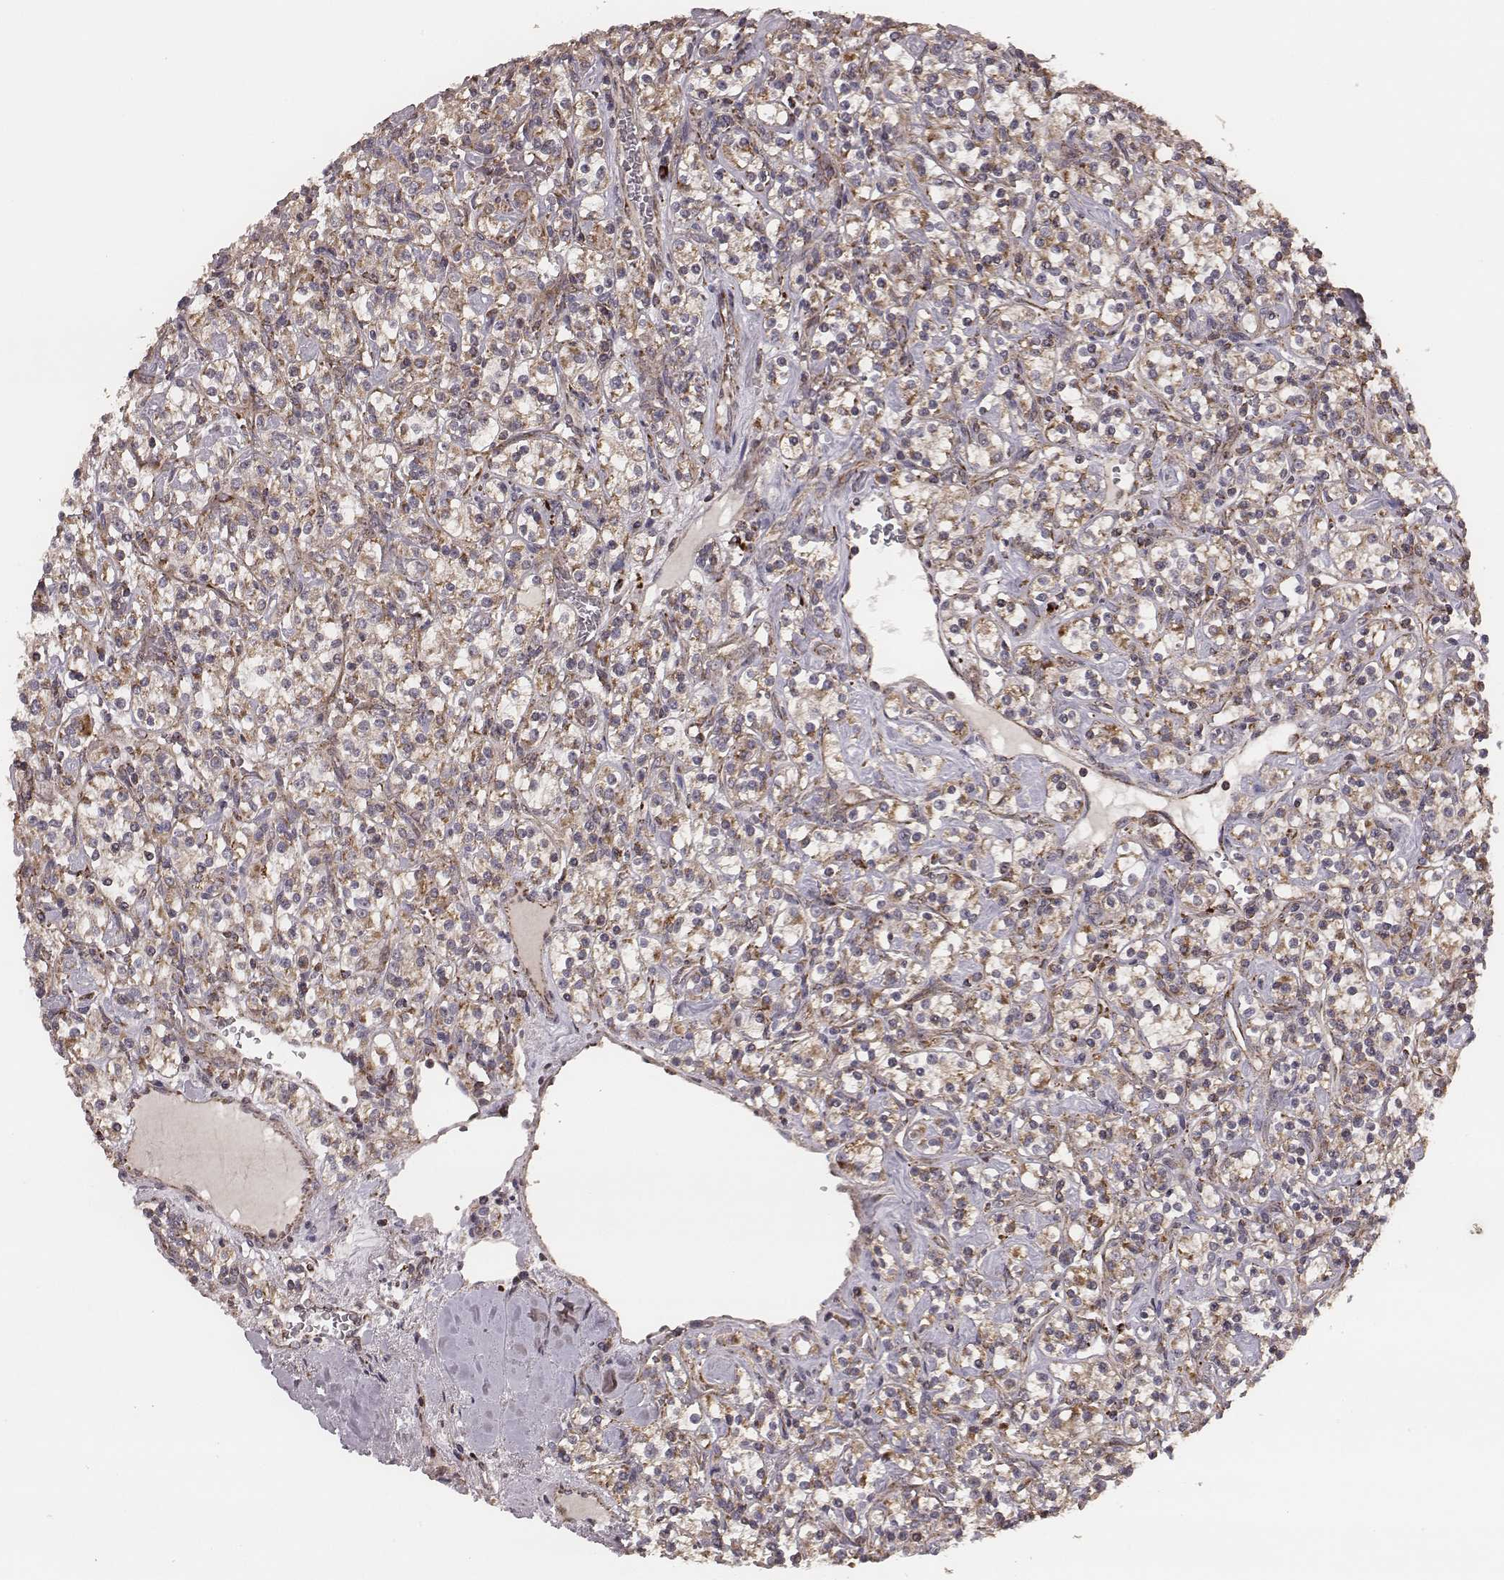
{"staining": {"intensity": "weak", "quantity": ">75%", "location": "cytoplasmic/membranous"}, "tissue": "renal cancer", "cell_type": "Tumor cells", "image_type": "cancer", "snomed": [{"axis": "morphology", "description": "Adenocarcinoma, NOS"}, {"axis": "topography", "description": "Kidney"}], "caption": "Protein positivity by immunohistochemistry exhibits weak cytoplasmic/membranous expression in approximately >75% of tumor cells in adenocarcinoma (renal).", "gene": "ZDHHC21", "patient": {"sex": "male", "age": 77}}